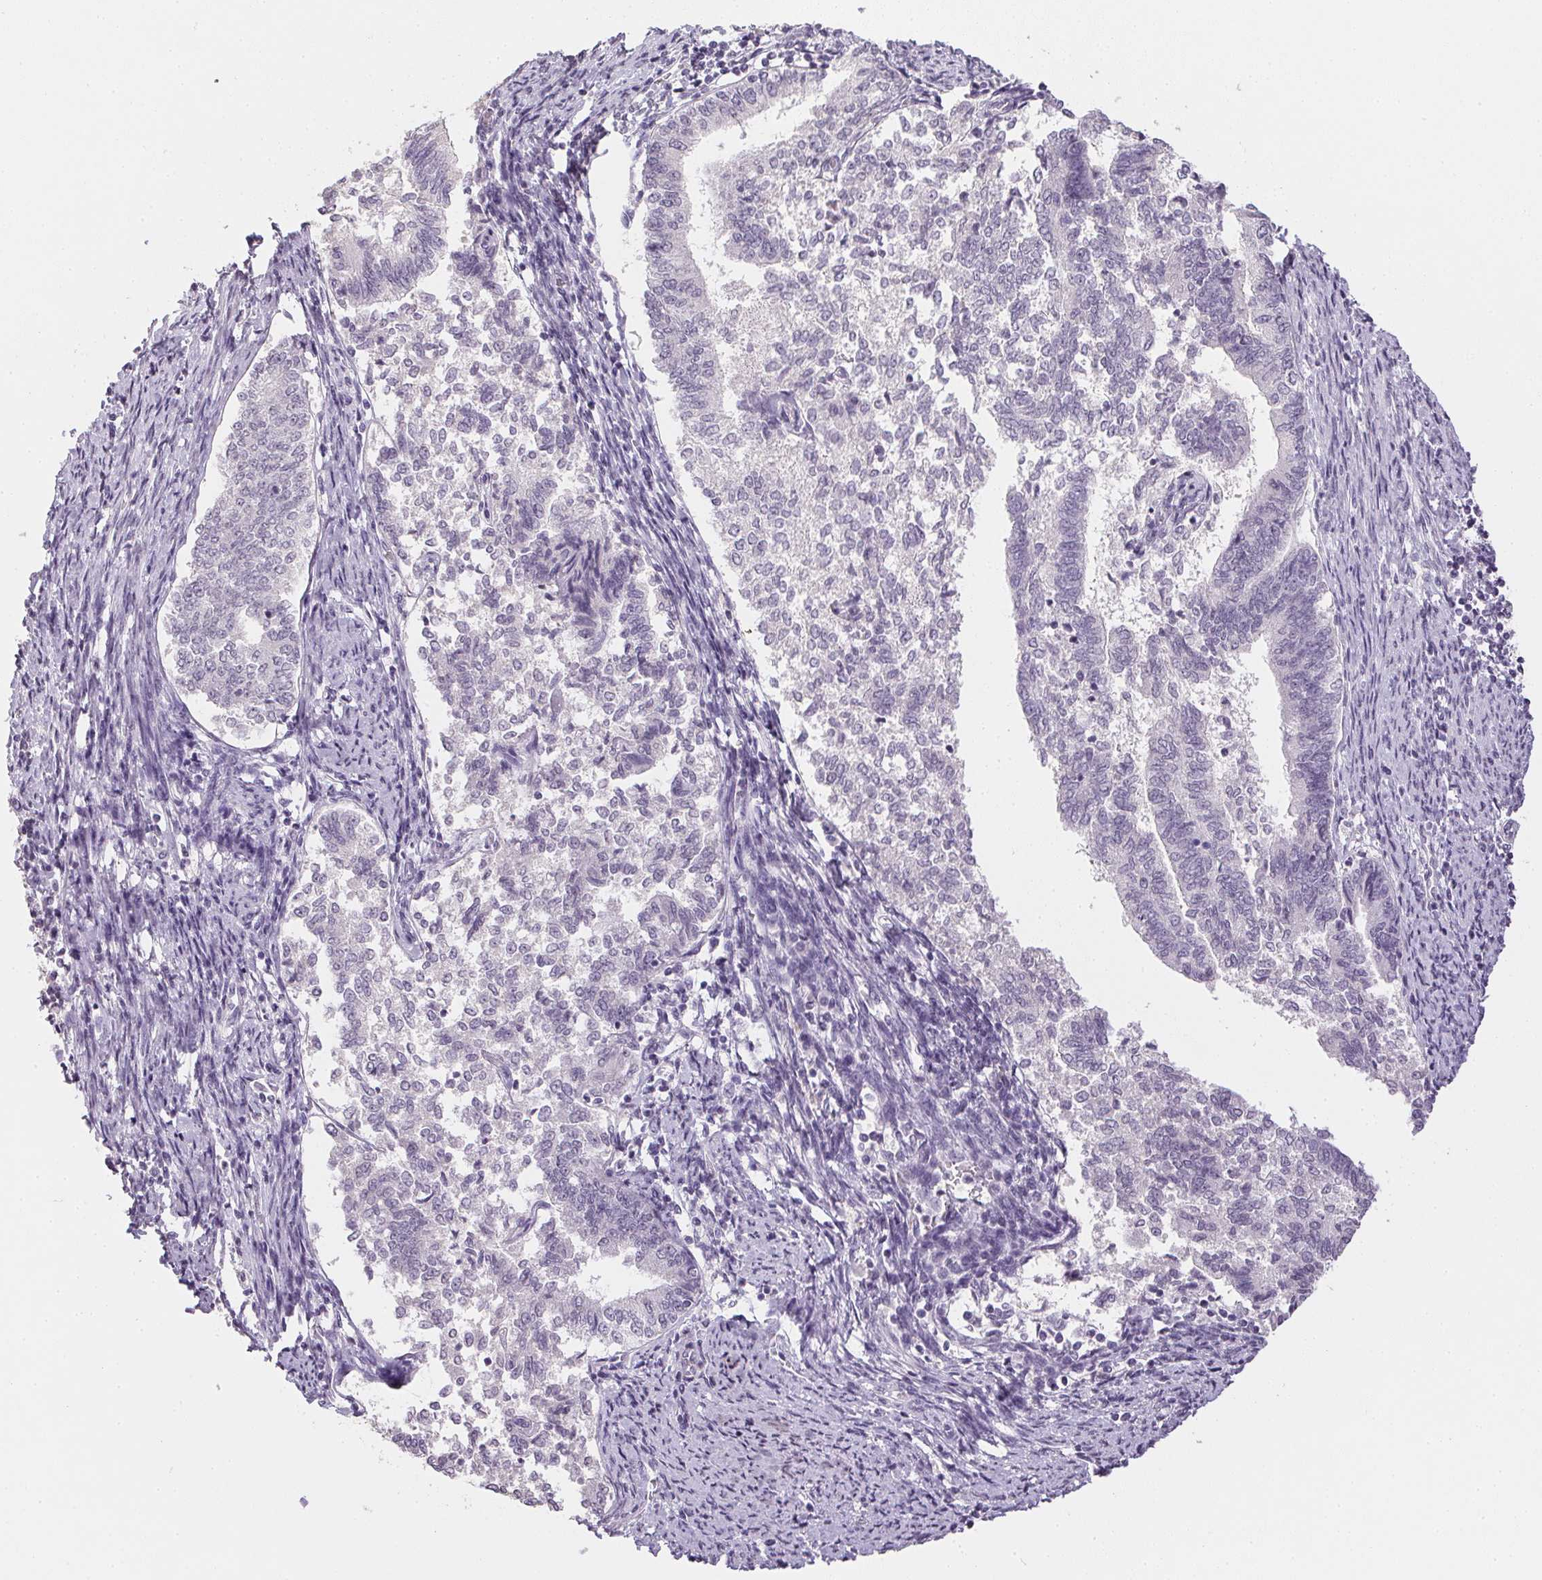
{"staining": {"intensity": "negative", "quantity": "none", "location": "none"}, "tissue": "endometrial cancer", "cell_type": "Tumor cells", "image_type": "cancer", "snomed": [{"axis": "morphology", "description": "Adenocarcinoma, NOS"}, {"axis": "topography", "description": "Endometrium"}], "caption": "Tumor cells are negative for protein expression in human endometrial cancer (adenocarcinoma).", "gene": "PPY", "patient": {"sex": "female", "age": 65}}